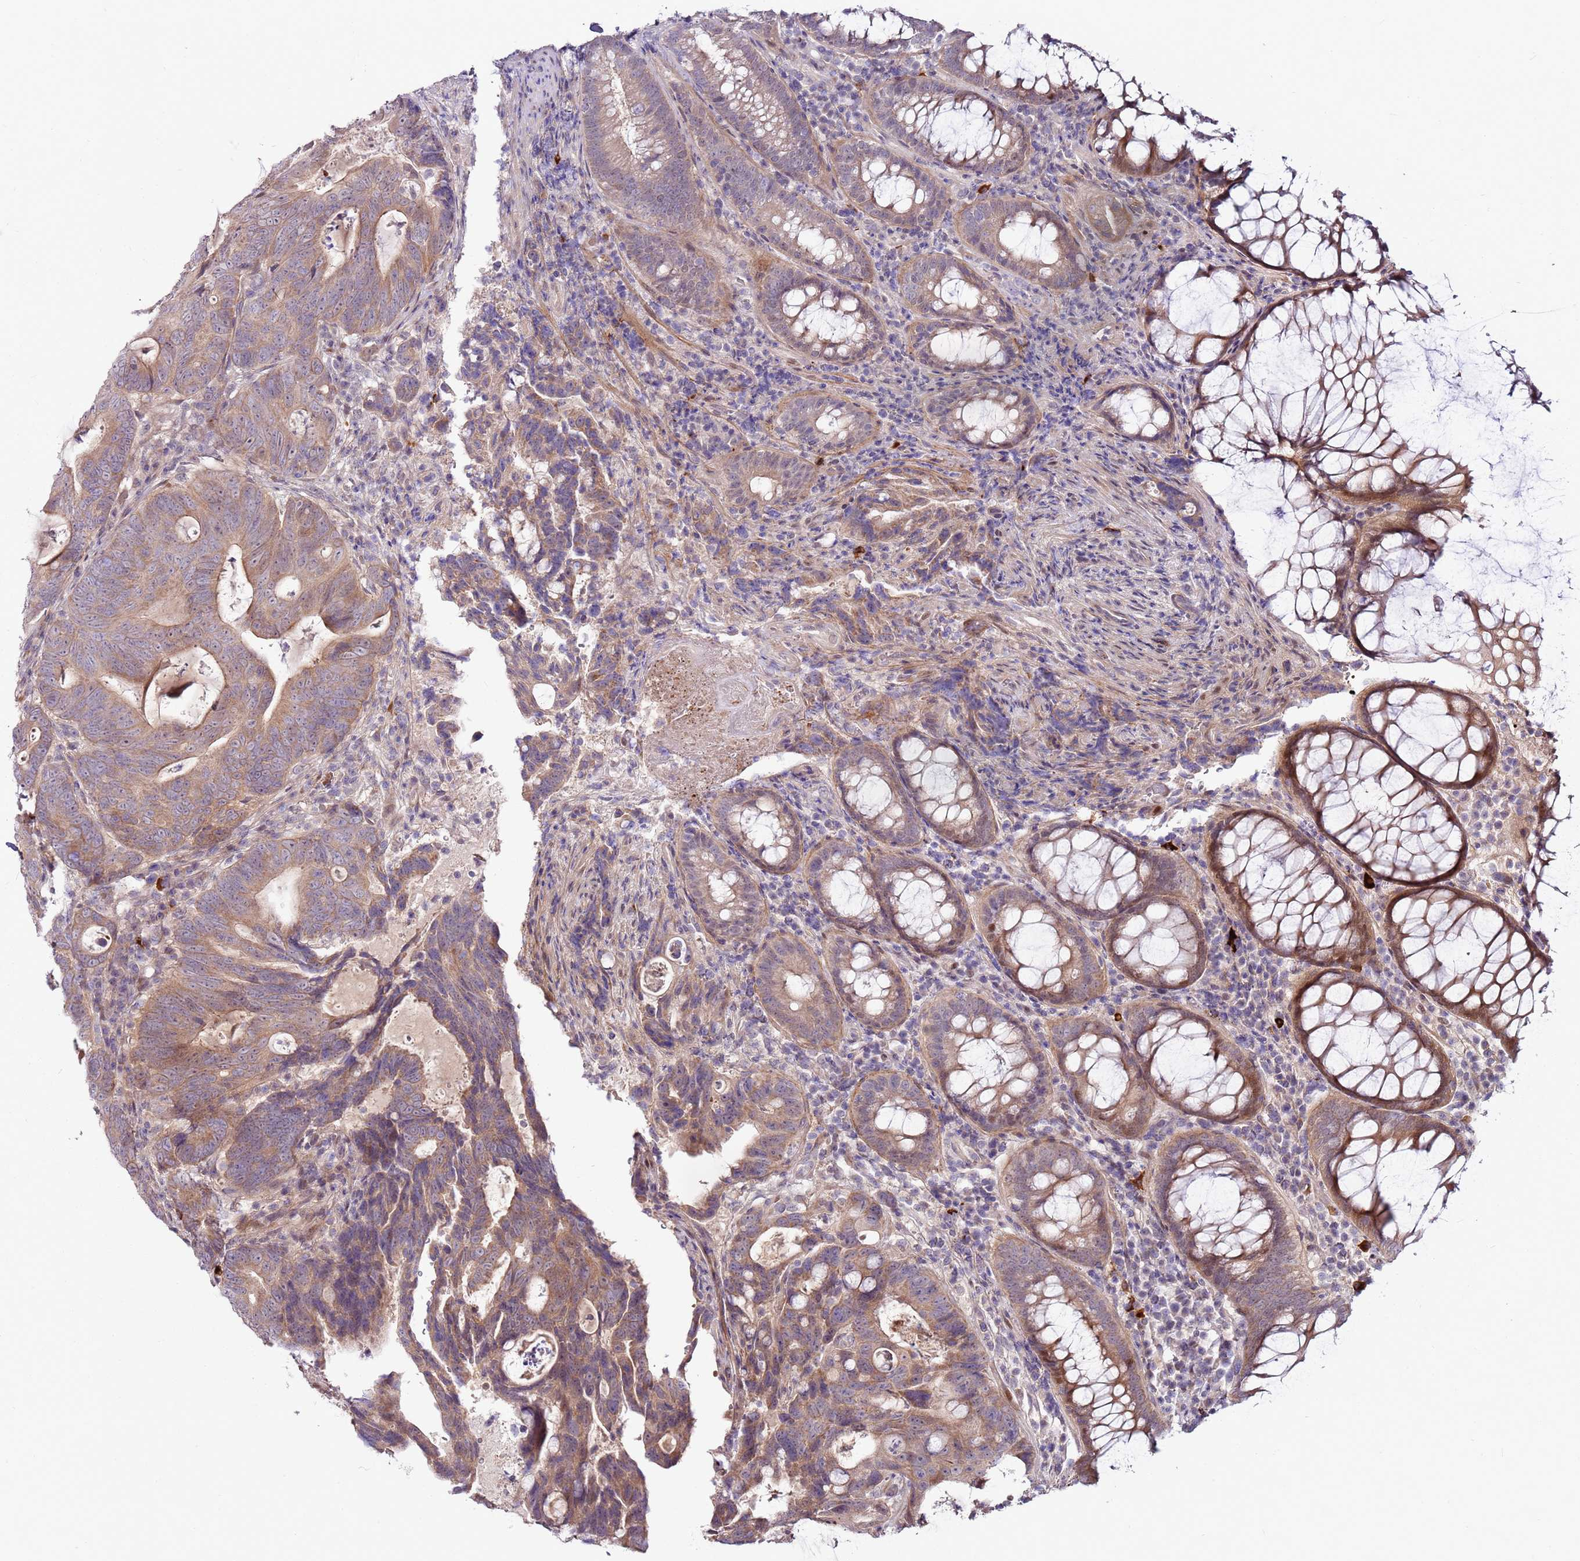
{"staining": {"intensity": "weak", "quantity": ">75%", "location": "cytoplasmic/membranous"}, "tissue": "colorectal cancer", "cell_type": "Tumor cells", "image_type": "cancer", "snomed": [{"axis": "morphology", "description": "Adenocarcinoma, NOS"}, {"axis": "topography", "description": "Colon"}], "caption": "There is low levels of weak cytoplasmic/membranous expression in tumor cells of colorectal cancer, as demonstrated by immunohistochemical staining (brown color).", "gene": "MTG2", "patient": {"sex": "female", "age": 82}}